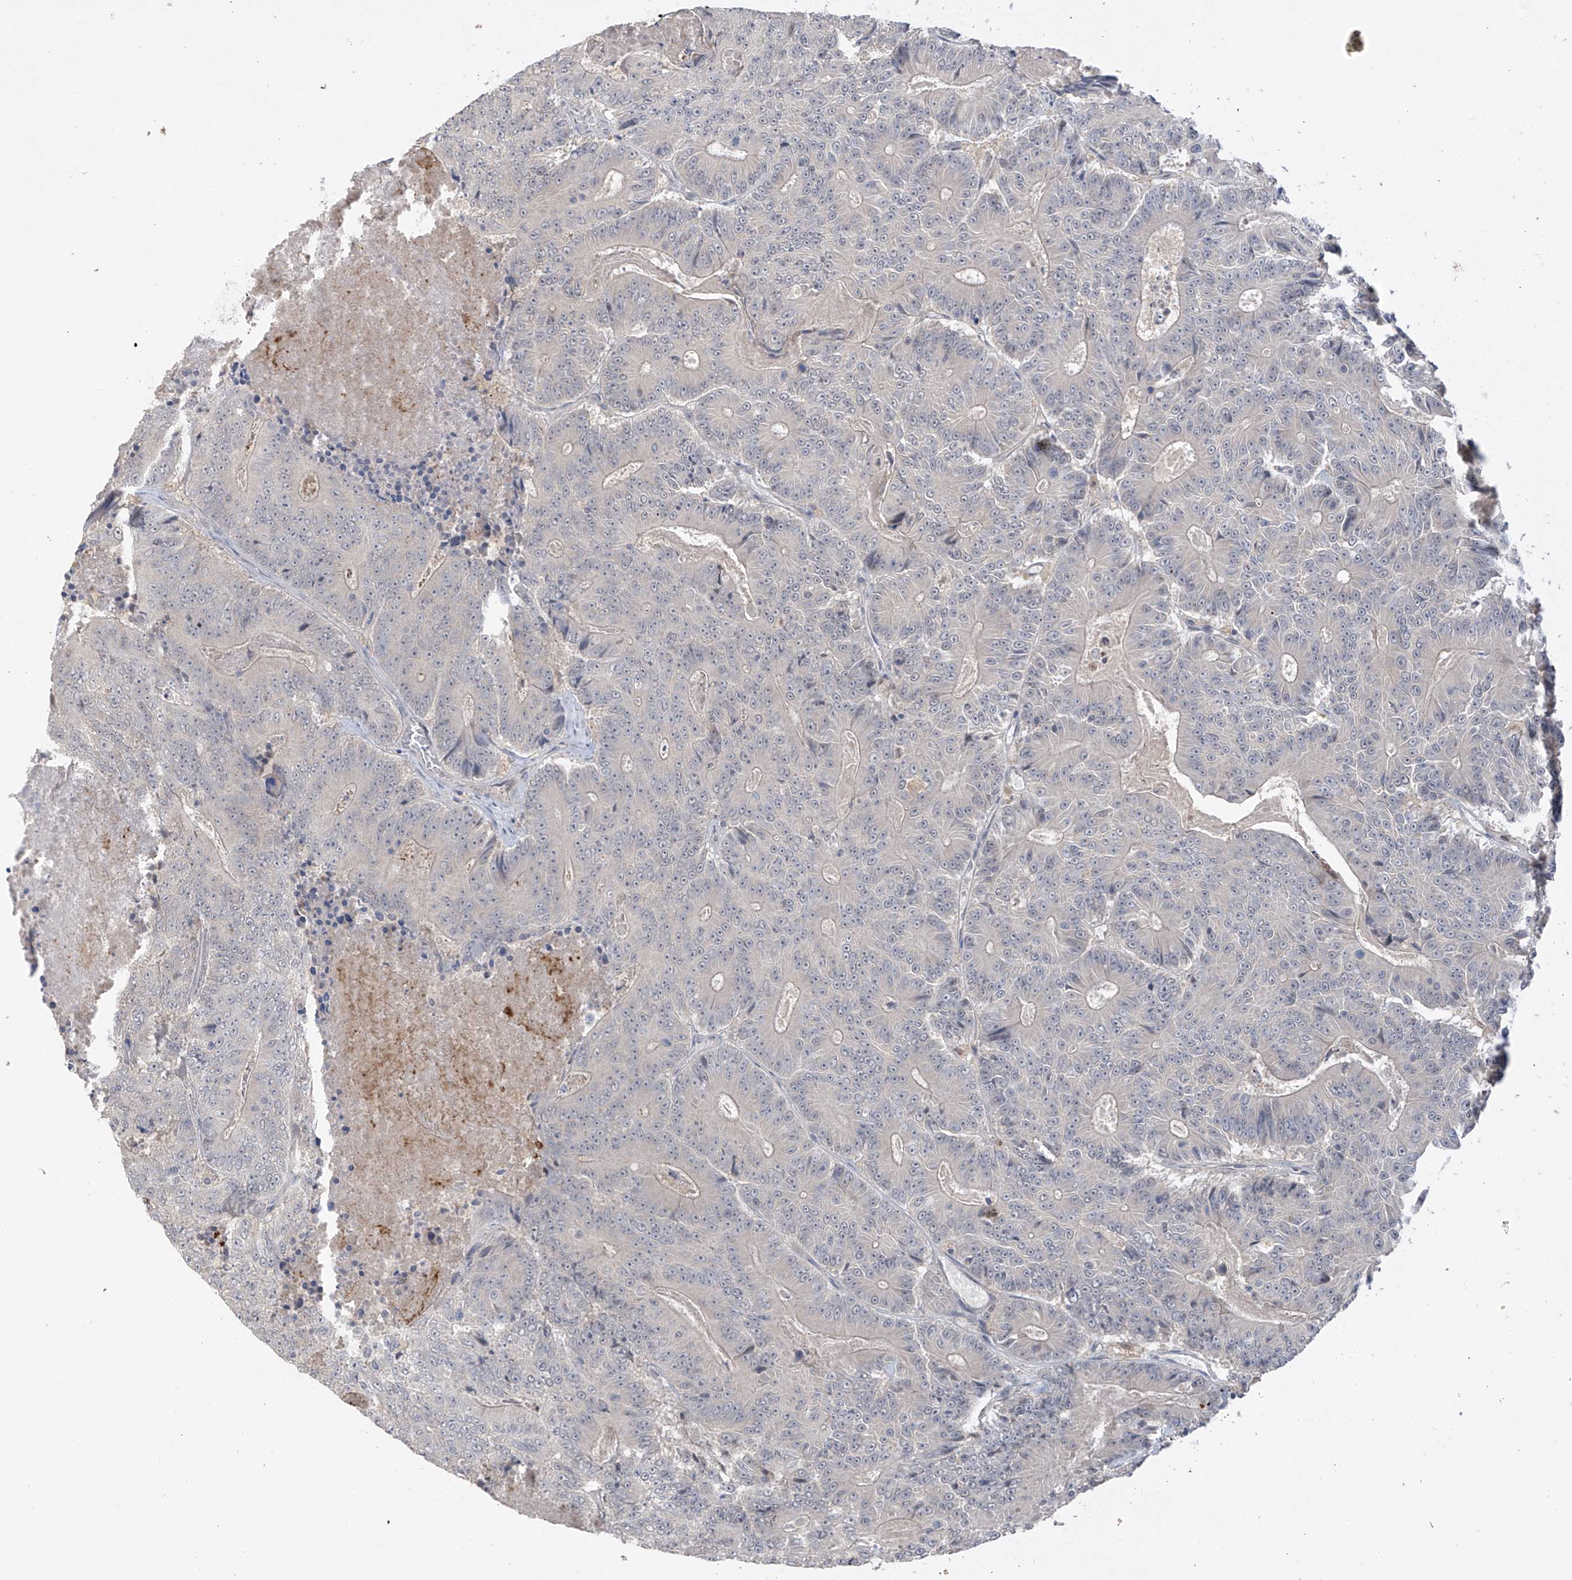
{"staining": {"intensity": "negative", "quantity": "none", "location": "none"}, "tissue": "colorectal cancer", "cell_type": "Tumor cells", "image_type": "cancer", "snomed": [{"axis": "morphology", "description": "Adenocarcinoma, NOS"}, {"axis": "topography", "description": "Colon"}], "caption": "Tumor cells show no significant protein staining in adenocarcinoma (colorectal).", "gene": "ANGEL2", "patient": {"sex": "male", "age": 83}}